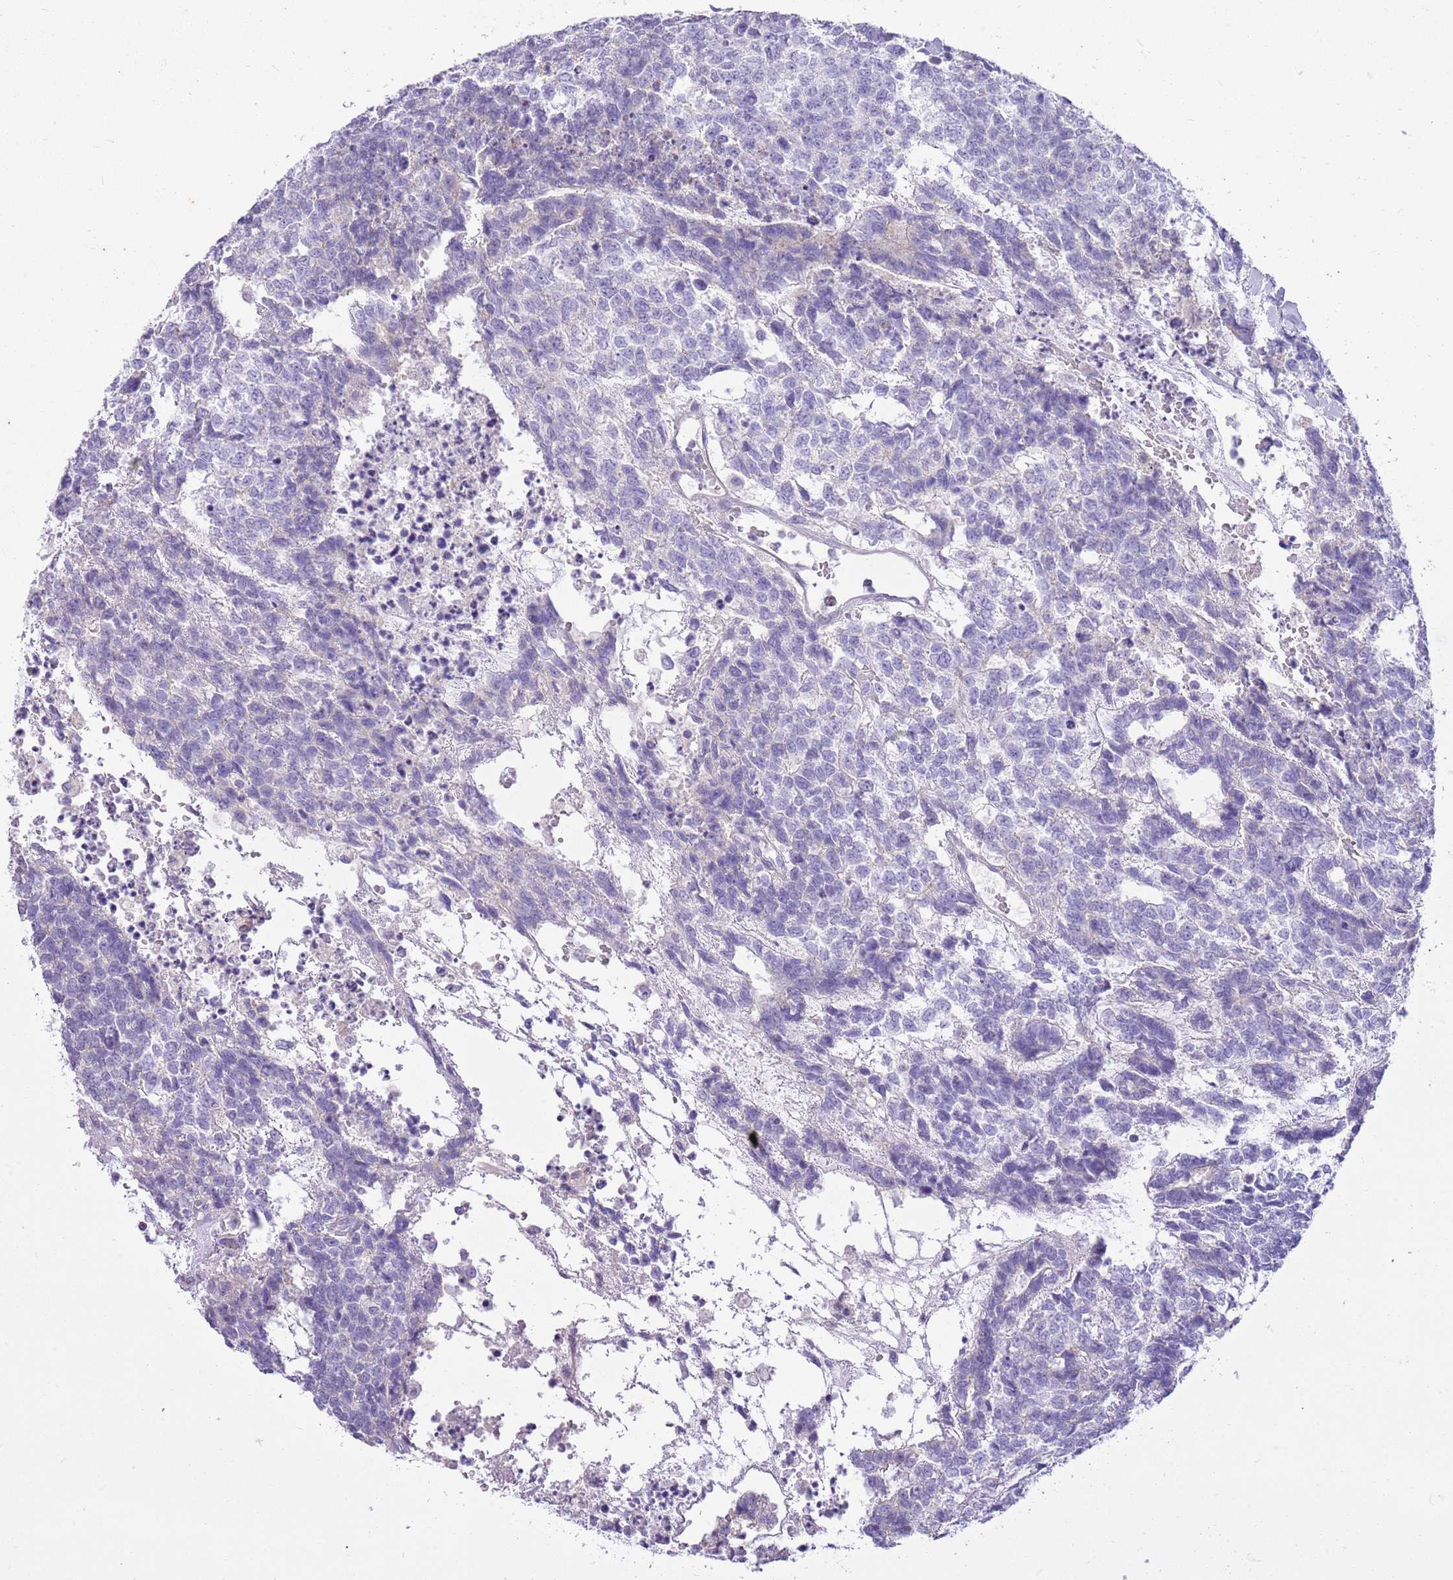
{"staining": {"intensity": "negative", "quantity": "none", "location": "none"}, "tissue": "testis cancer", "cell_type": "Tumor cells", "image_type": "cancer", "snomed": [{"axis": "morphology", "description": "Carcinoma, Embryonal, NOS"}, {"axis": "topography", "description": "Testis"}], "caption": "Tumor cells are negative for brown protein staining in testis cancer (embryonal carcinoma).", "gene": "CNPPD1", "patient": {"sex": "male", "age": 23}}